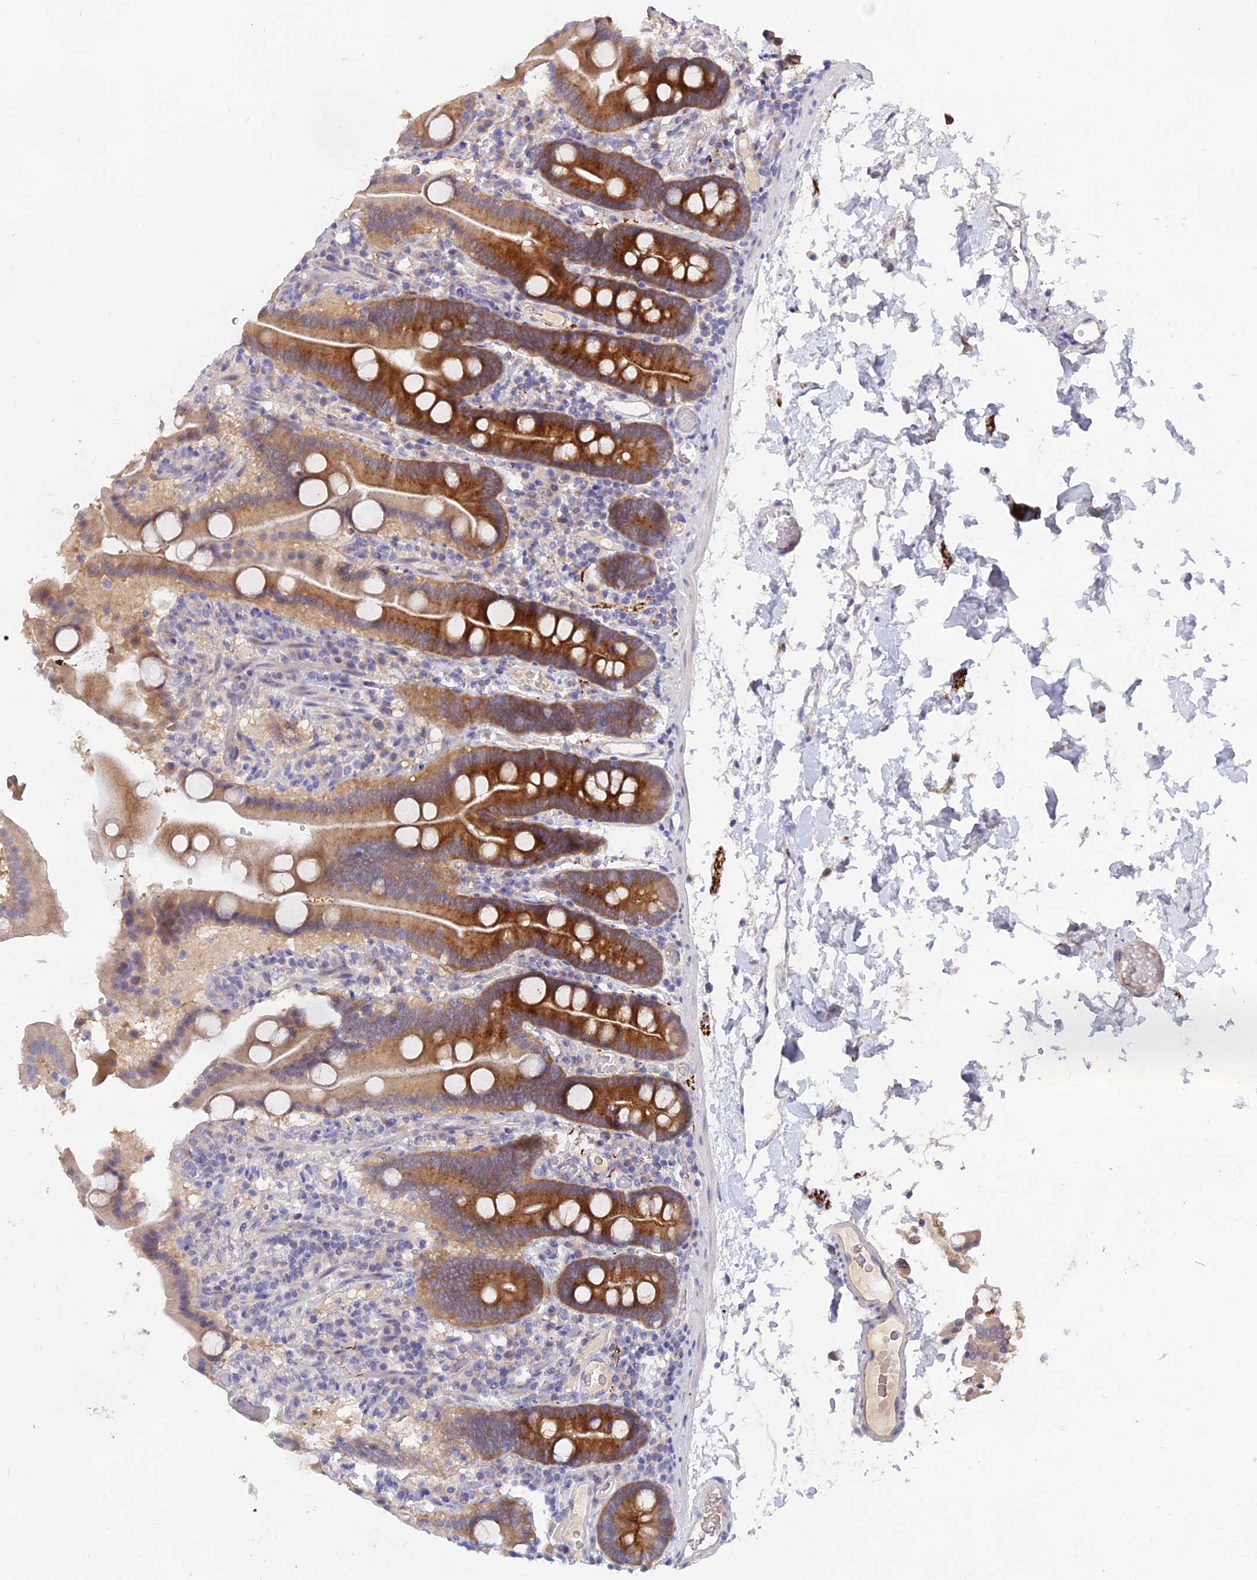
{"staining": {"intensity": "strong", "quantity": "<25%", "location": "cytoplasmic/membranous"}, "tissue": "duodenum", "cell_type": "Glandular cells", "image_type": "normal", "snomed": [{"axis": "morphology", "description": "Normal tissue, NOS"}, {"axis": "topography", "description": "Duodenum"}], "caption": "Benign duodenum displays strong cytoplasmic/membranous staining in approximately <25% of glandular cells.", "gene": "TENT4B", "patient": {"sex": "male", "age": 55}}